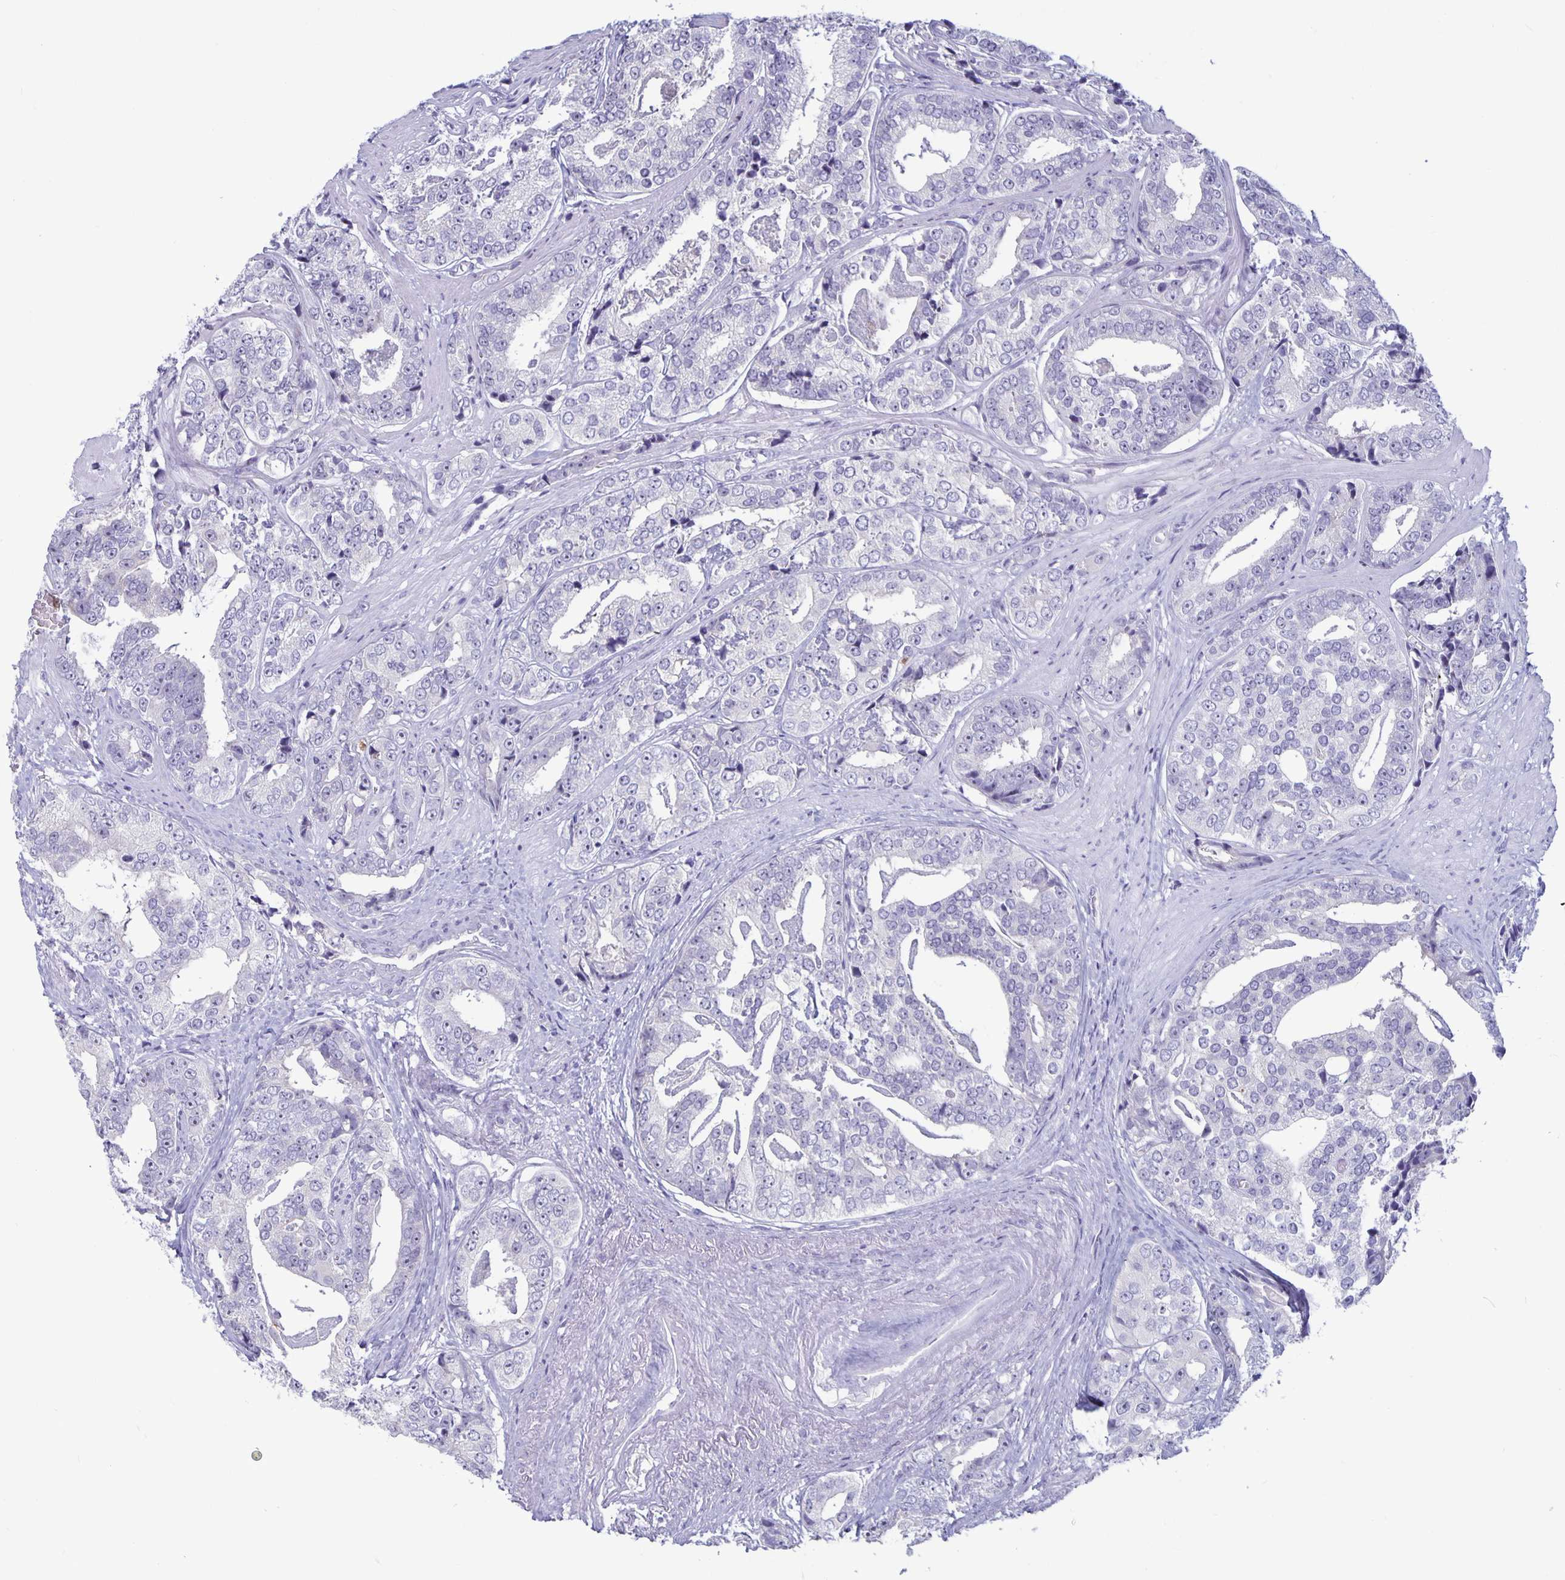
{"staining": {"intensity": "negative", "quantity": "none", "location": "none"}, "tissue": "prostate cancer", "cell_type": "Tumor cells", "image_type": "cancer", "snomed": [{"axis": "morphology", "description": "Adenocarcinoma, High grade"}, {"axis": "topography", "description": "Prostate"}], "caption": "Micrograph shows no protein expression in tumor cells of prostate adenocarcinoma (high-grade) tissue.", "gene": "PLCB3", "patient": {"sex": "male", "age": 71}}